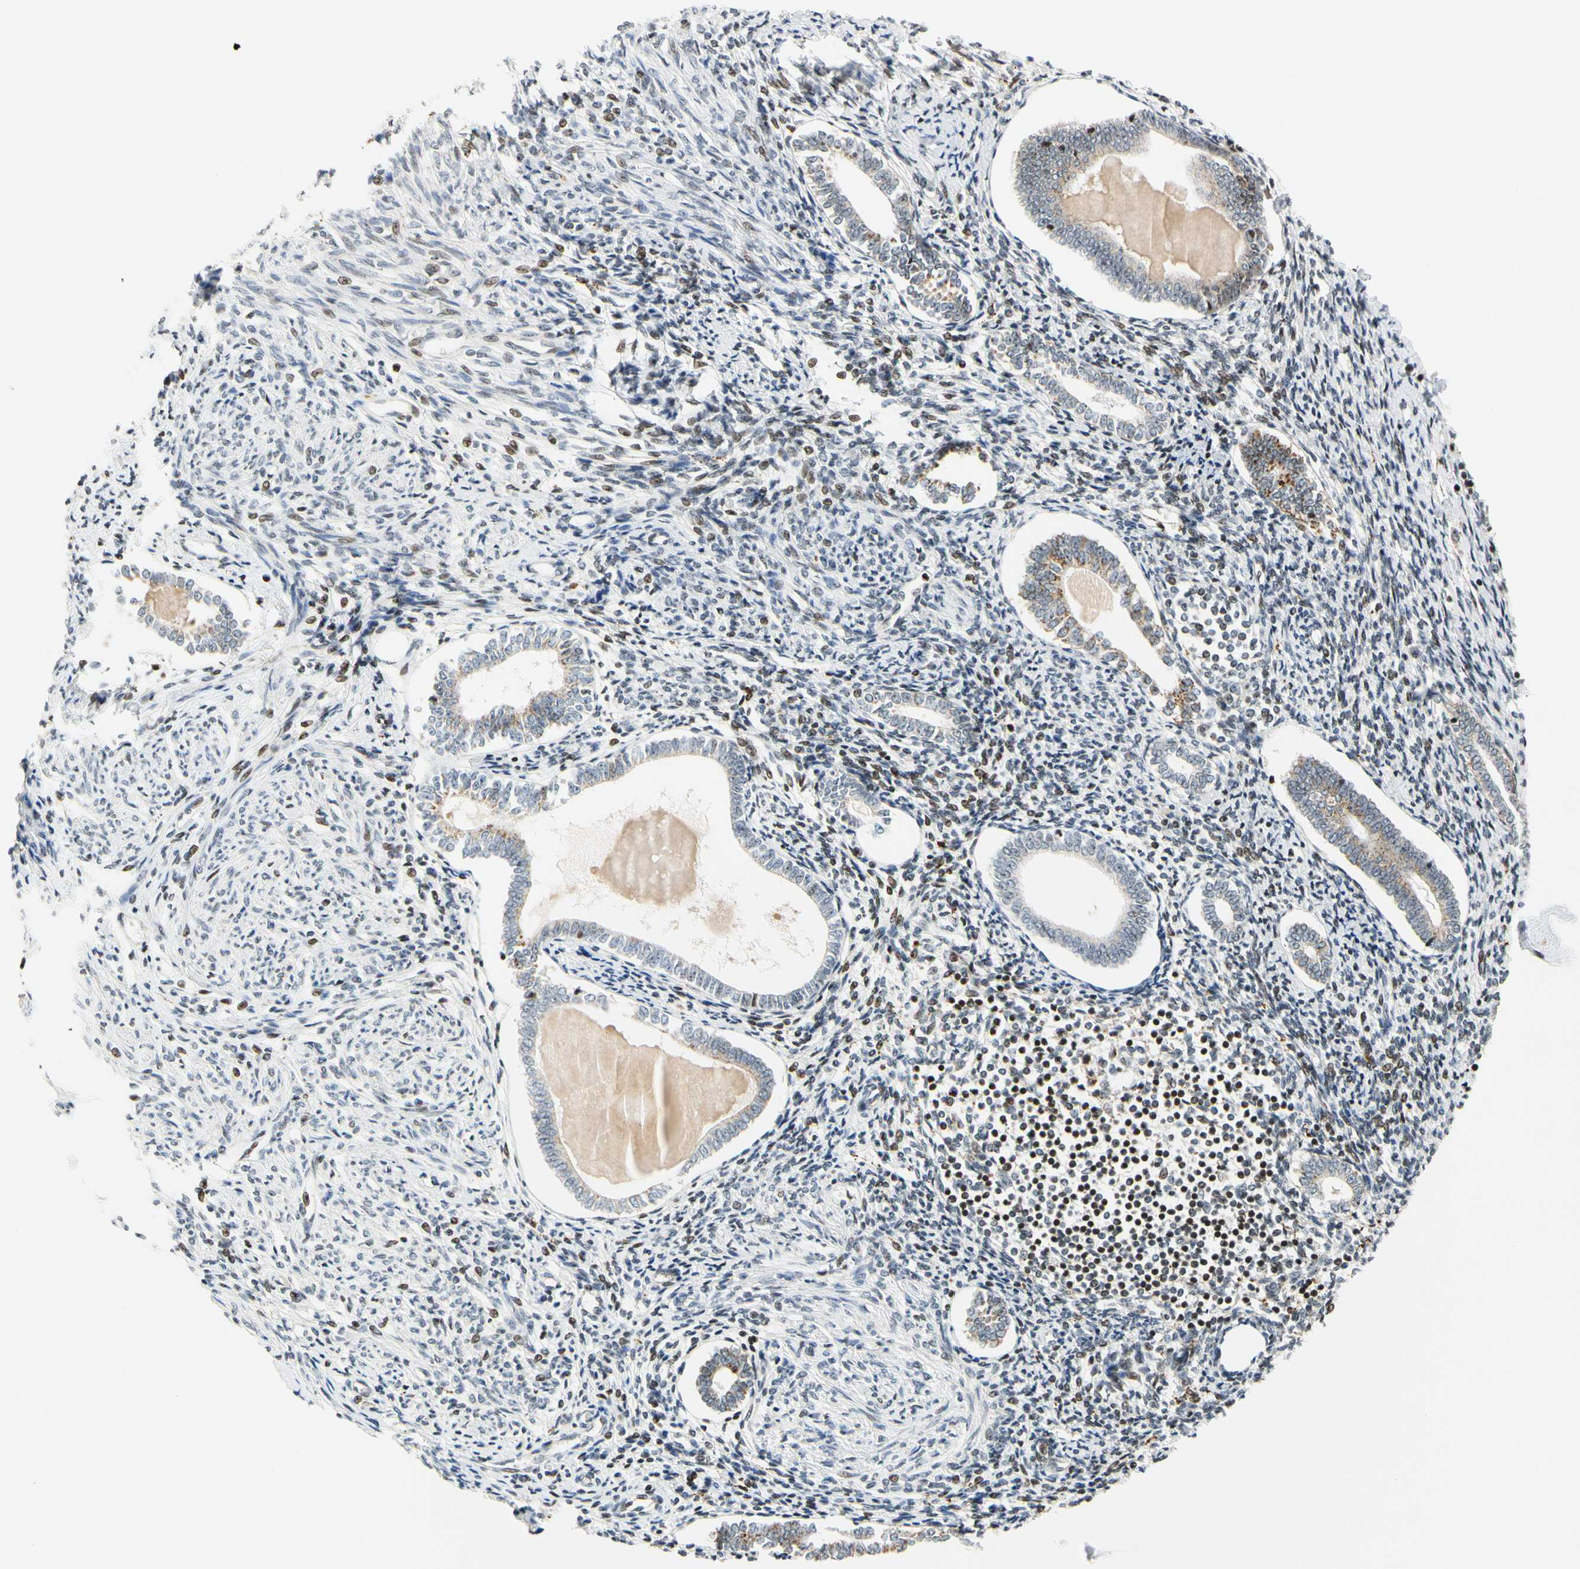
{"staining": {"intensity": "weak", "quantity": ">75%", "location": "cytoplasmic/membranous,nuclear"}, "tissue": "endometrium", "cell_type": "Cells in endometrial stroma", "image_type": "normal", "snomed": [{"axis": "morphology", "description": "Normal tissue, NOS"}, {"axis": "topography", "description": "Endometrium"}], "caption": "Cells in endometrial stroma display low levels of weak cytoplasmic/membranous,nuclear expression in about >75% of cells in benign endometrium.", "gene": "CDK7", "patient": {"sex": "female", "age": 71}}